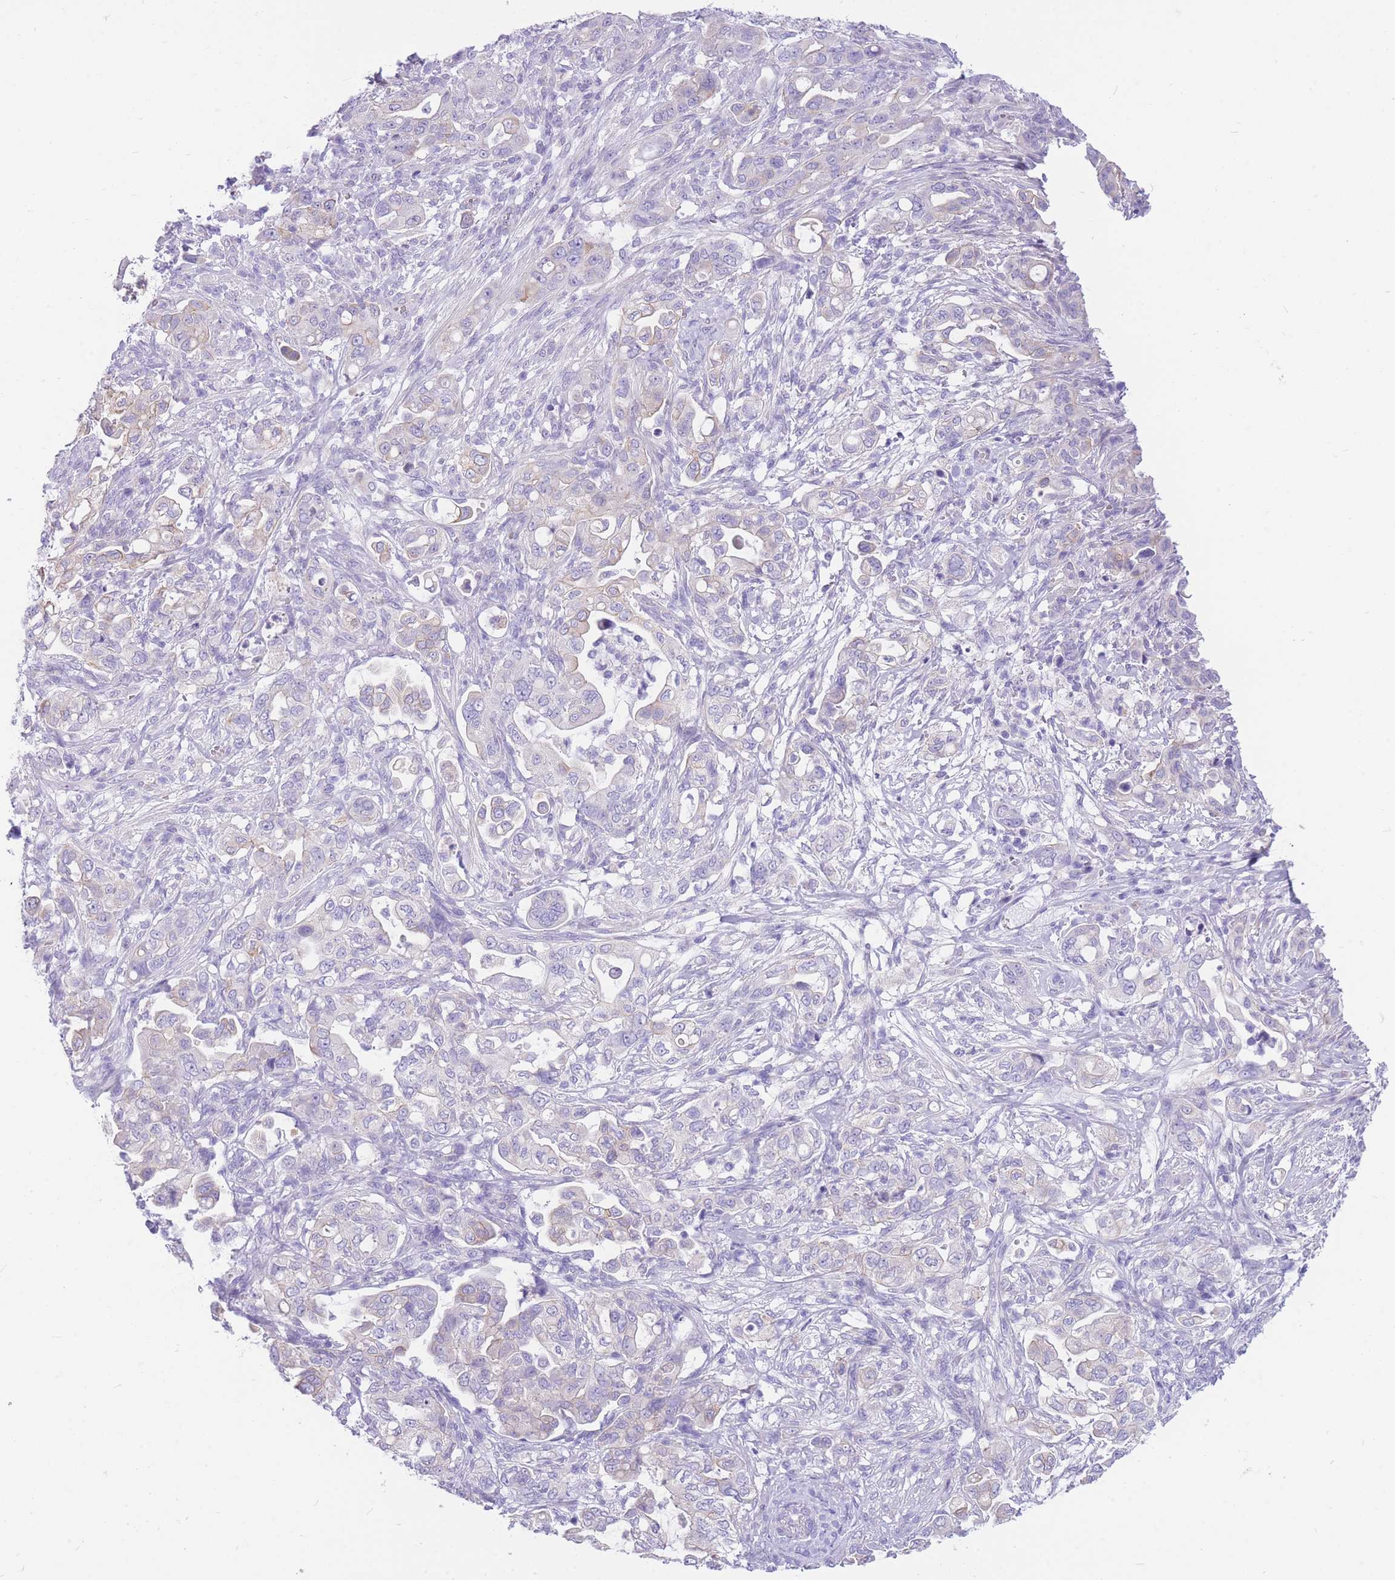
{"staining": {"intensity": "negative", "quantity": "none", "location": "none"}, "tissue": "pancreatic cancer", "cell_type": "Tumor cells", "image_type": "cancer", "snomed": [{"axis": "morphology", "description": "Normal tissue, NOS"}, {"axis": "morphology", "description": "Adenocarcinoma, NOS"}, {"axis": "topography", "description": "Lymph node"}, {"axis": "topography", "description": "Pancreas"}], "caption": "High power microscopy image of an immunohistochemistry (IHC) image of pancreatic adenocarcinoma, revealing no significant positivity in tumor cells. (DAB (3,3'-diaminobenzidine) immunohistochemistry (IHC), high magnification).", "gene": "ZNF311", "patient": {"sex": "female", "age": 67}}